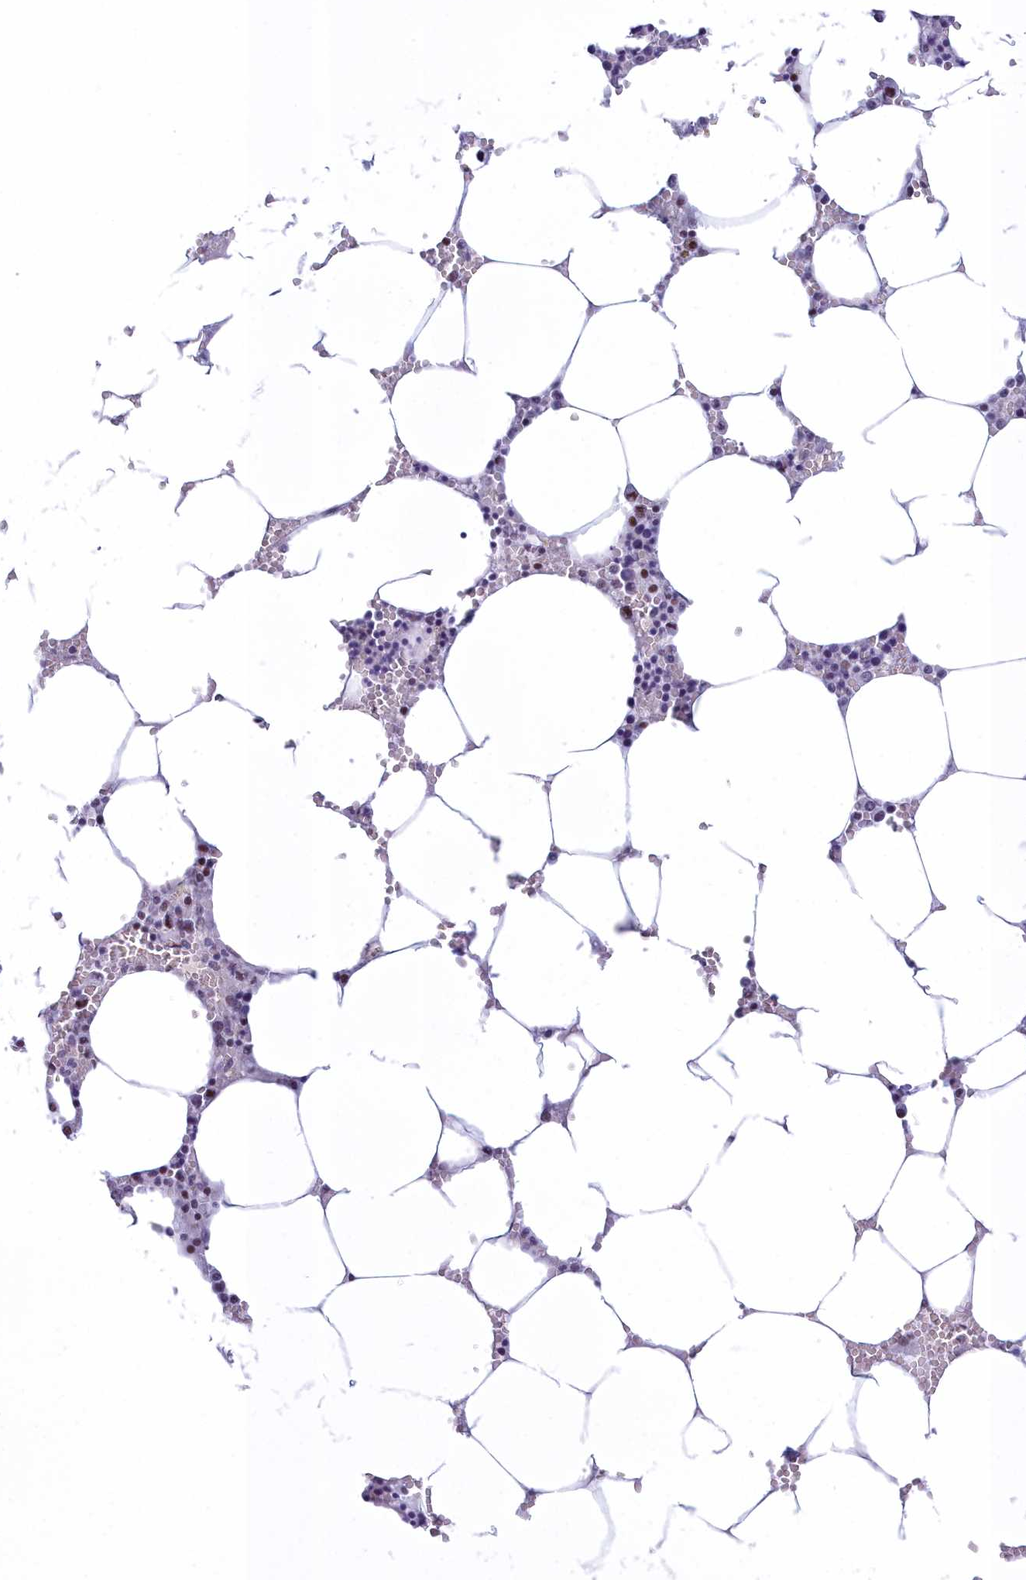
{"staining": {"intensity": "moderate", "quantity": "<25%", "location": "nuclear"}, "tissue": "bone marrow", "cell_type": "Hematopoietic cells", "image_type": "normal", "snomed": [{"axis": "morphology", "description": "Normal tissue, NOS"}, {"axis": "topography", "description": "Bone marrow"}], "caption": "Protein expression analysis of unremarkable bone marrow demonstrates moderate nuclear staining in approximately <25% of hematopoietic cells.", "gene": "CDC26", "patient": {"sex": "male", "age": 70}}